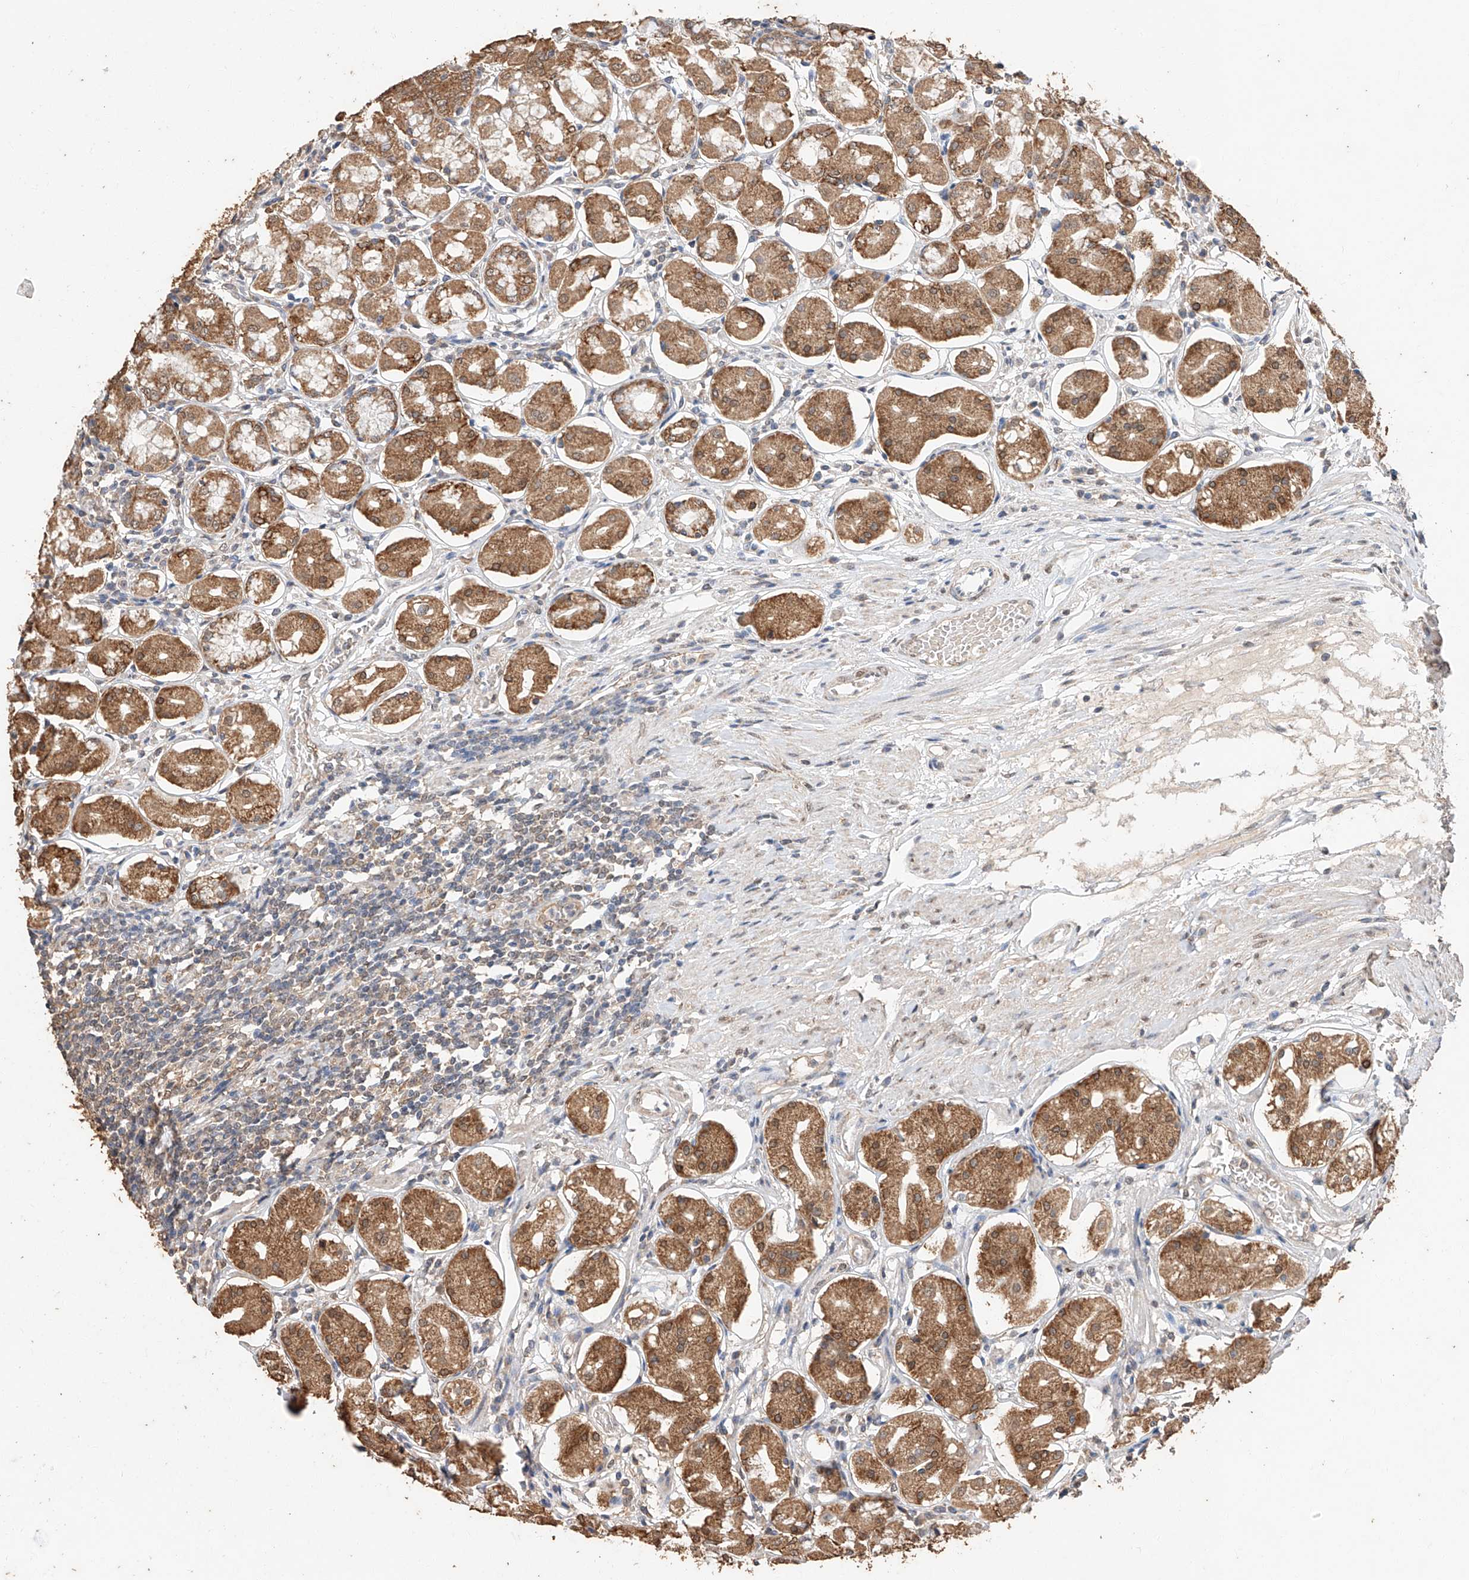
{"staining": {"intensity": "moderate", "quantity": ">75%", "location": "cytoplasmic/membranous"}, "tissue": "stomach", "cell_type": "Glandular cells", "image_type": "normal", "snomed": [{"axis": "morphology", "description": "Normal tissue, NOS"}, {"axis": "topography", "description": "Stomach, lower"}], "caption": "DAB (3,3'-diaminobenzidine) immunohistochemical staining of normal human stomach exhibits moderate cytoplasmic/membranous protein positivity in about >75% of glandular cells. (brown staining indicates protein expression, while blue staining denotes nuclei).", "gene": "CERS4", "patient": {"sex": "female", "age": 56}}